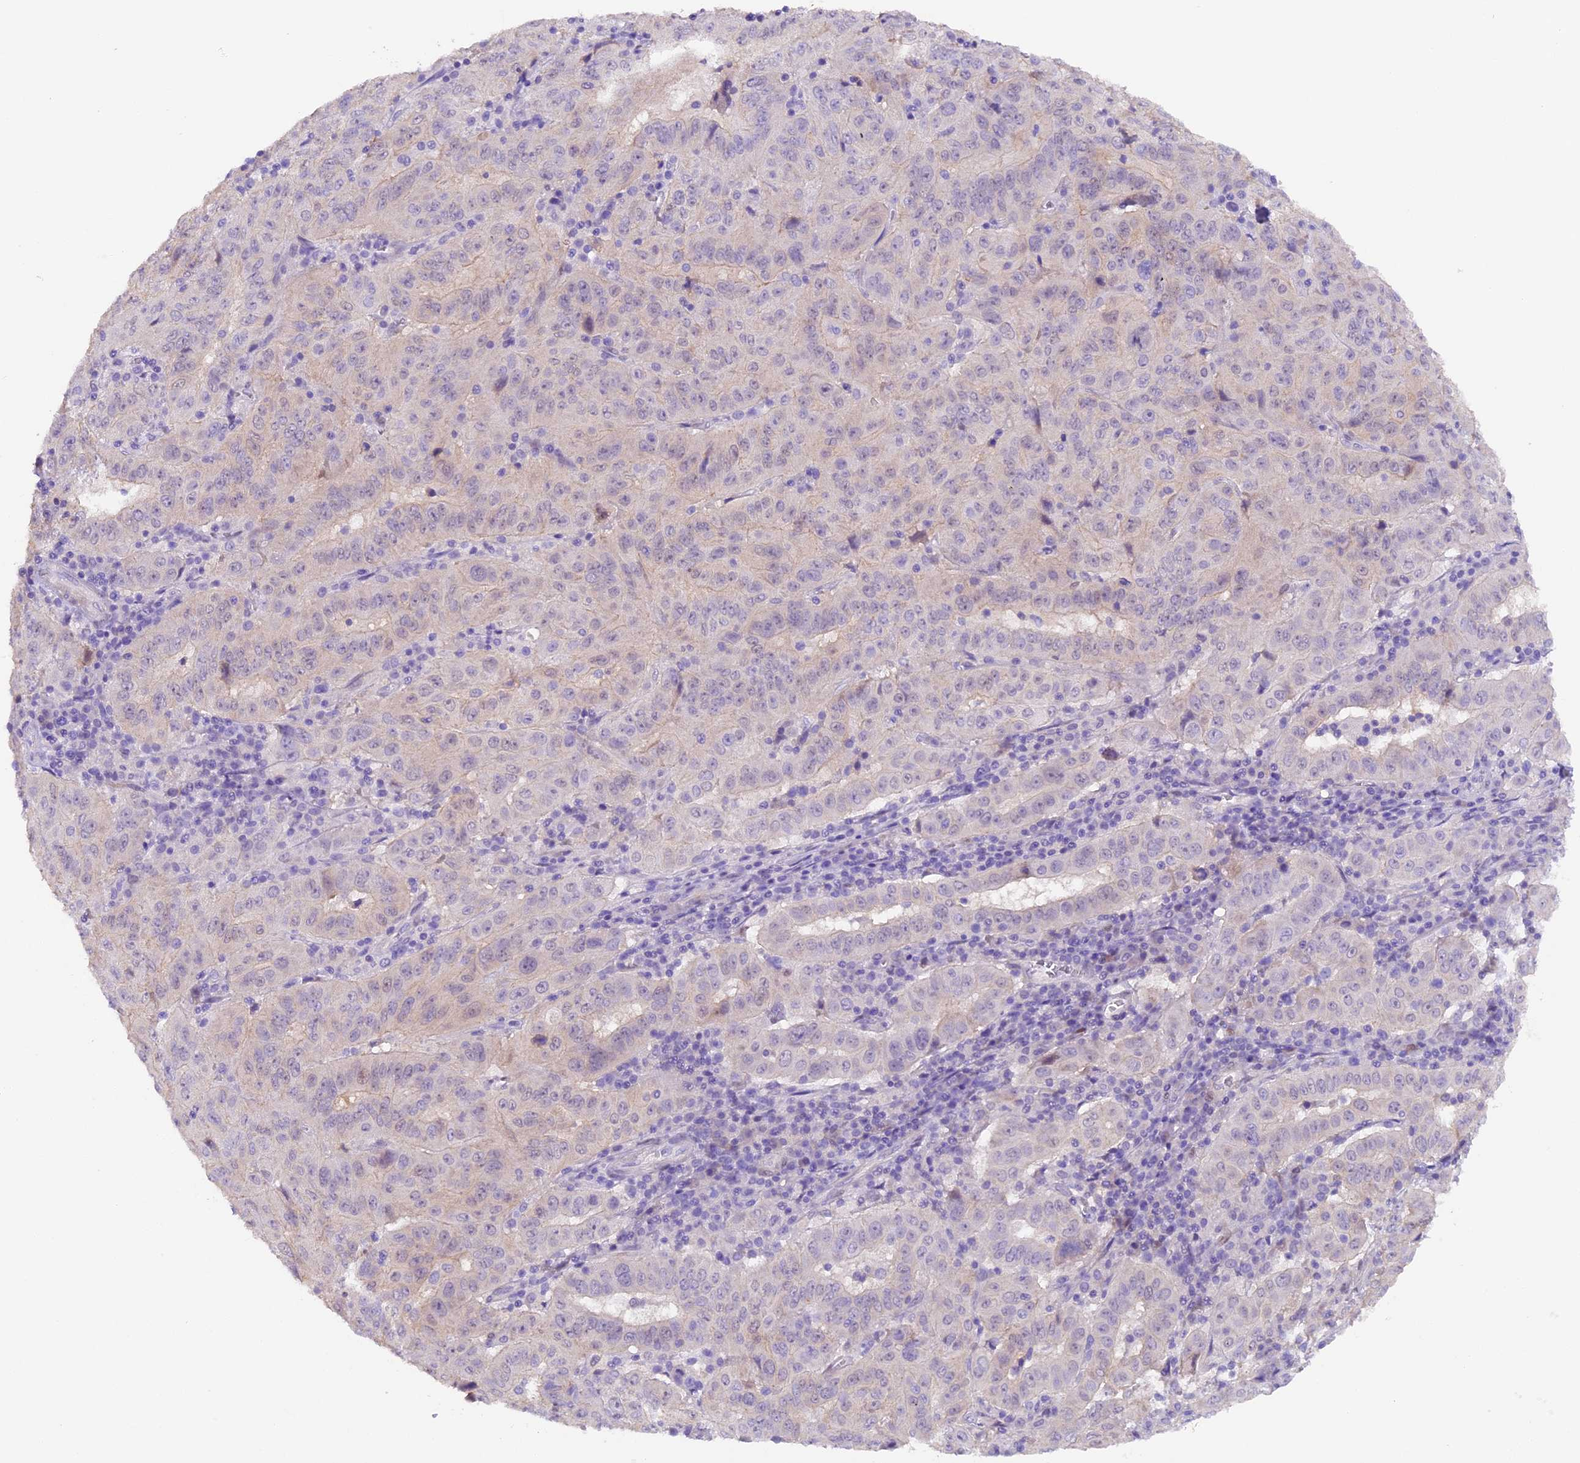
{"staining": {"intensity": "negative", "quantity": "none", "location": "none"}, "tissue": "pancreatic cancer", "cell_type": "Tumor cells", "image_type": "cancer", "snomed": [{"axis": "morphology", "description": "Adenocarcinoma, NOS"}, {"axis": "topography", "description": "Pancreas"}], "caption": "There is no significant expression in tumor cells of pancreatic cancer (adenocarcinoma).", "gene": "NCK2", "patient": {"sex": "male", "age": 63}}